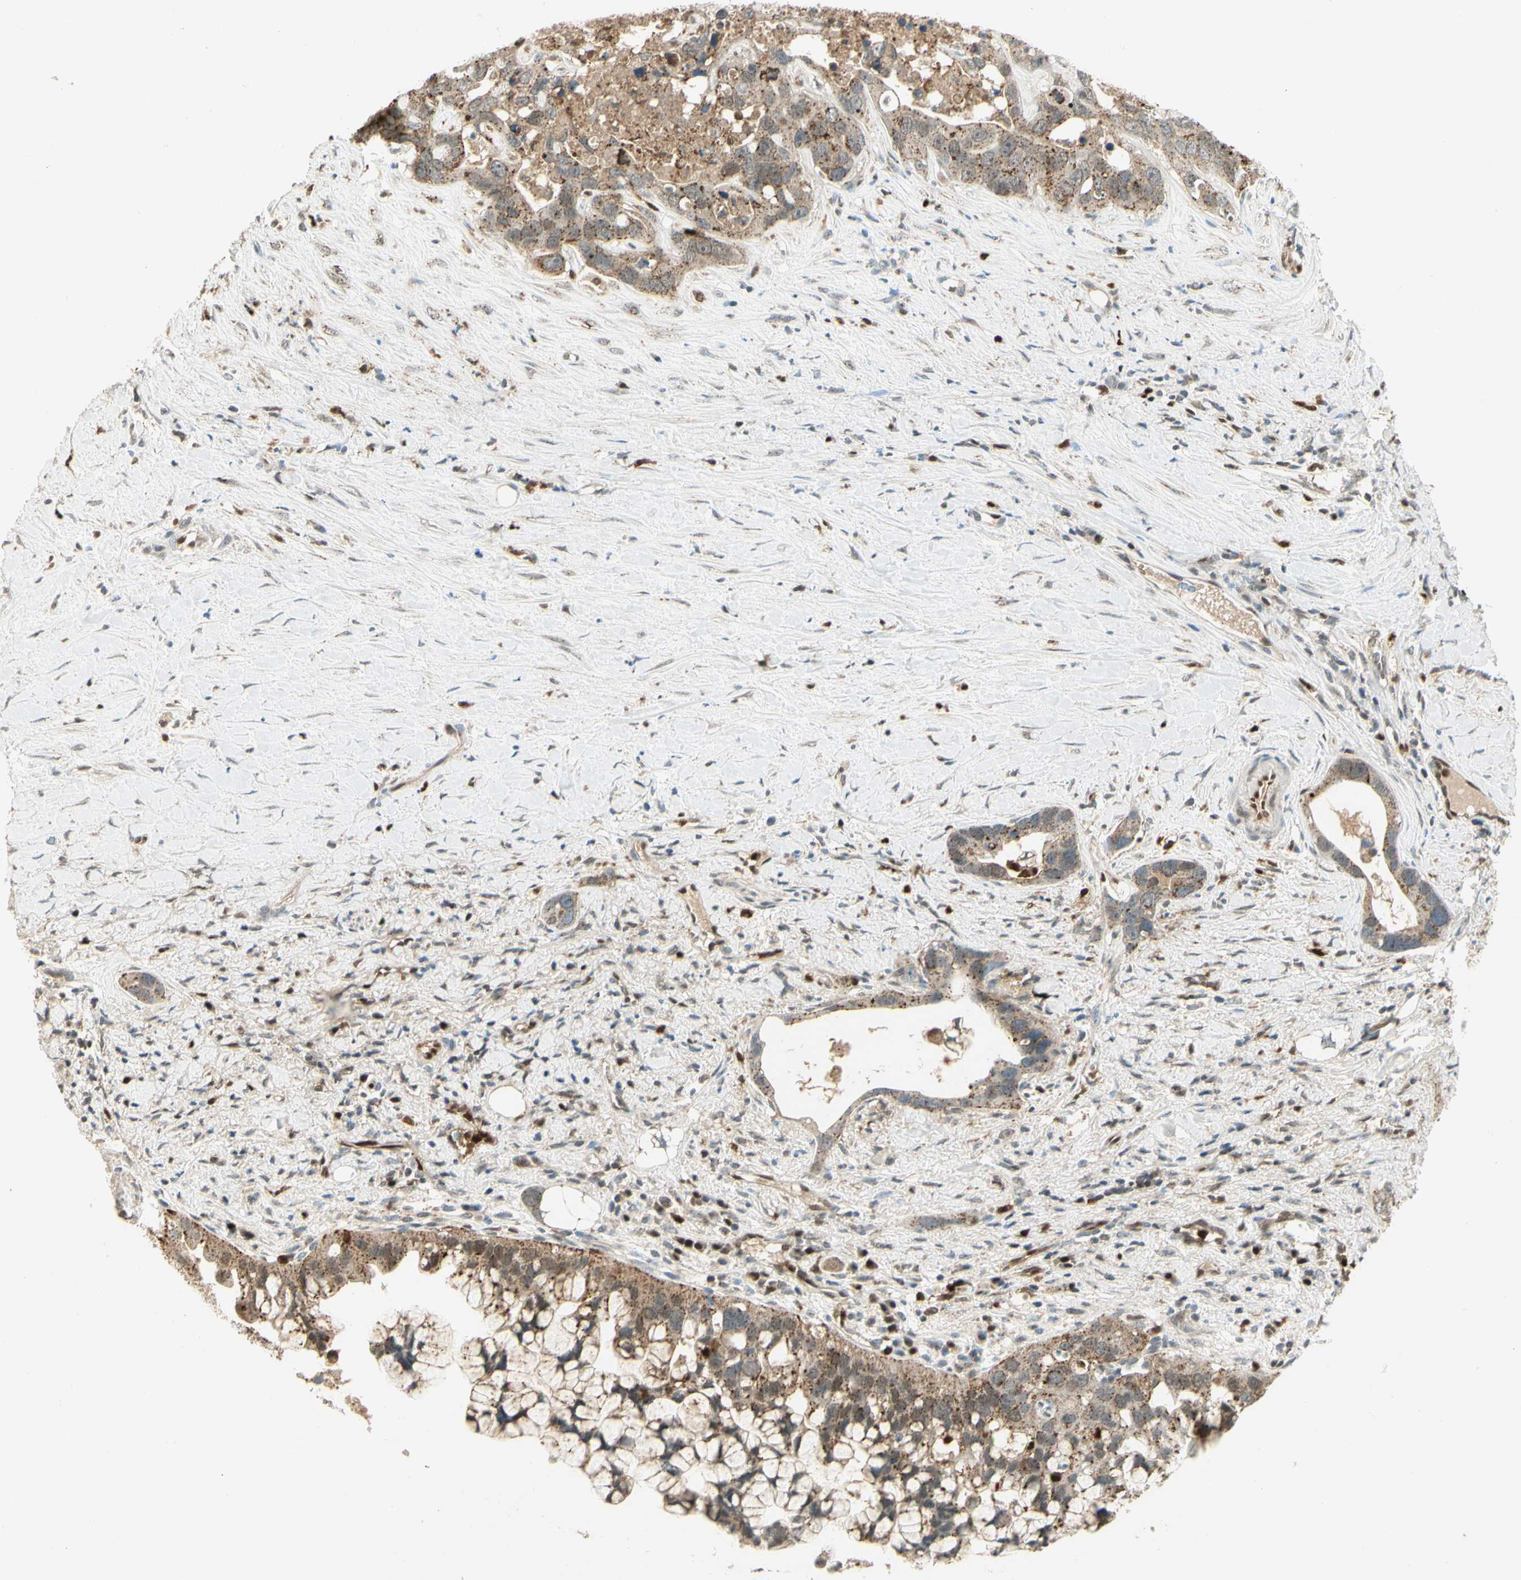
{"staining": {"intensity": "moderate", "quantity": "25%-75%", "location": "cytoplasmic/membranous"}, "tissue": "liver cancer", "cell_type": "Tumor cells", "image_type": "cancer", "snomed": [{"axis": "morphology", "description": "Cholangiocarcinoma"}, {"axis": "topography", "description": "Liver"}], "caption": "Protein expression analysis of cholangiocarcinoma (liver) demonstrates moderate cytoplasmic/membranous expression in about 25%-75% of tumor cells.", "gene": "LTA4H", "patient": {"sex": "female", "age": 65}}